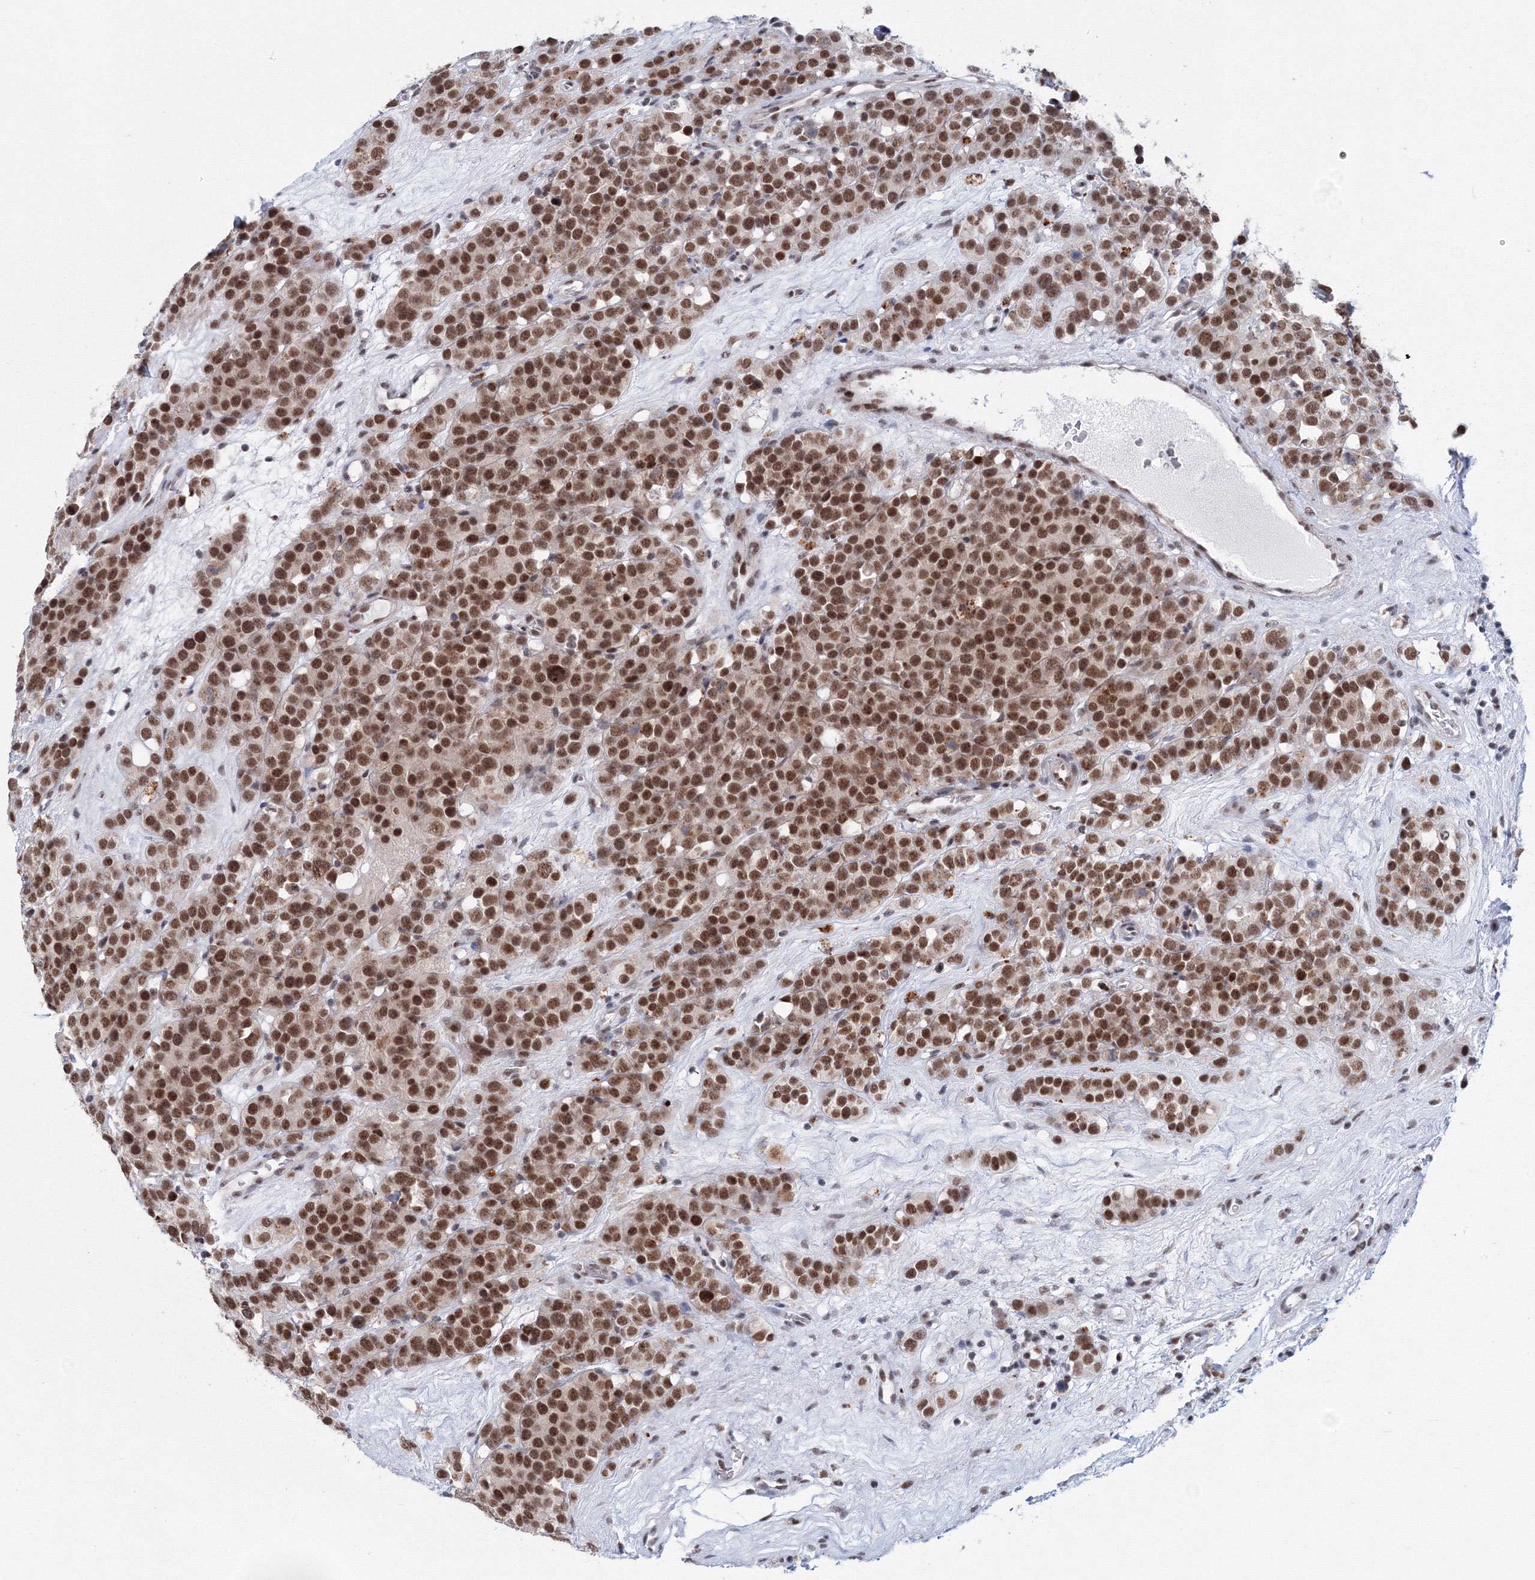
{"staining": {"intensity": "strong", "quantity": ">75%", "location": "nuclear"}, "tissue": "testis cancer", "cell_type": "Tumor cells", "image_type": "cancer", "snomed": [{"axis": "morphology", "description": "Seminoma, NOS"}, {"axis": "topography", "description": "Testis"}], "caption": "Human testis cancer (seminoma) stained with a protein marker exhibits strong staining in tumor cells.", "gene": "SF3B6", "patient": {"sex": "male", "age": 71}}